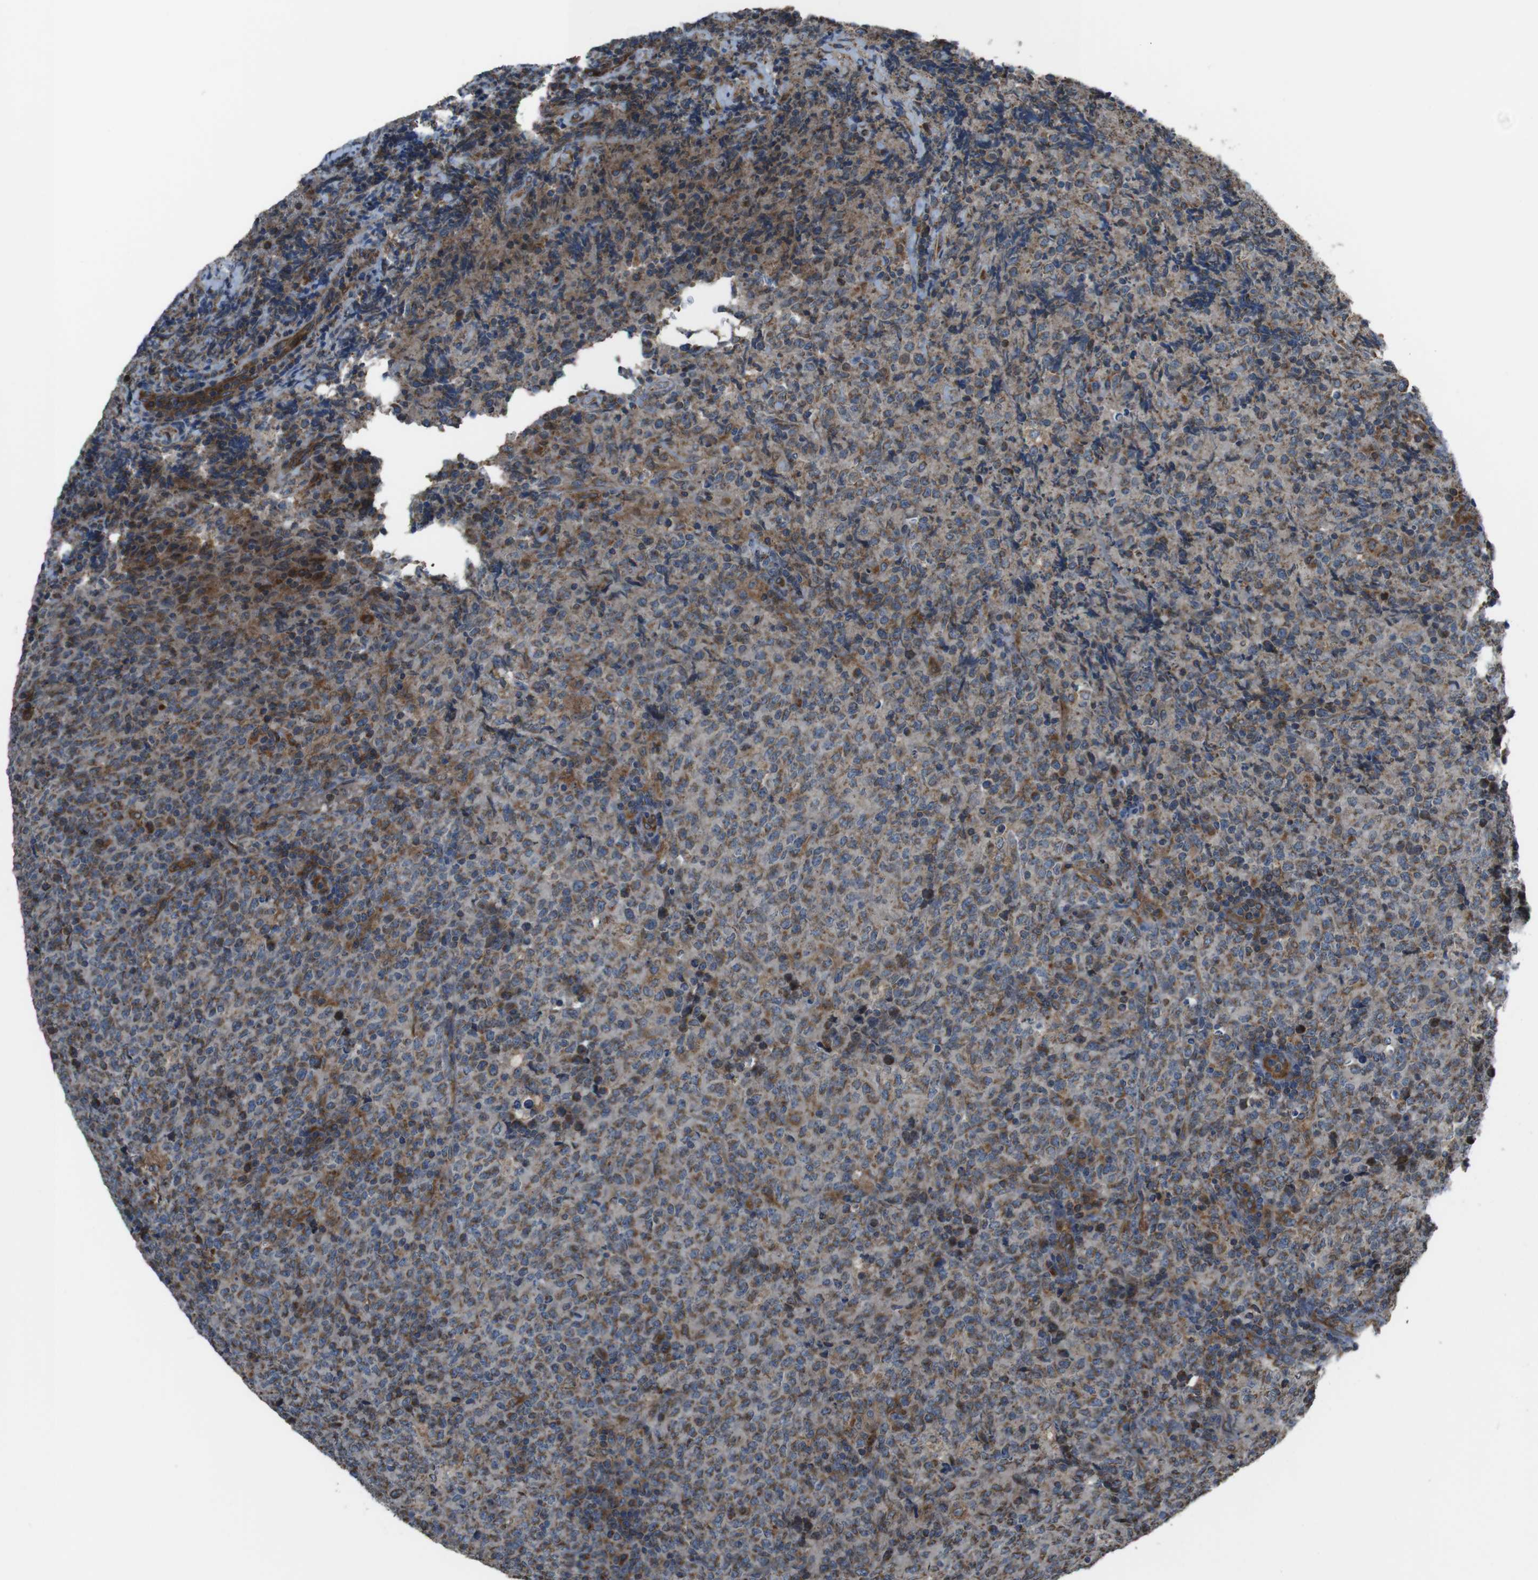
{"staining": {"intensity": "moderate", "quantity": "25%-75%", "location": "cytoplasmic/membranous"}, "tissue": "lymphoma", "cell_type": "Tumor cells", "image_type": "cancer", "snomed": [{"axis": "morphology", "description": "Malignant lymphoma, non-Hodgkin's type, High grade"}, {"axis": "topography", "description": "Tonsil"}], "caption": "Malignant lymphoma, non-Hodgkin's type (high-grade) stained for a protein (brown) exhibits moderate cytoplasmic/membranous positive staining in approximately 25%-75% of tumor cells.", "gene": "GIMAP8", "patient": {"sex": "female", "age": 36}}